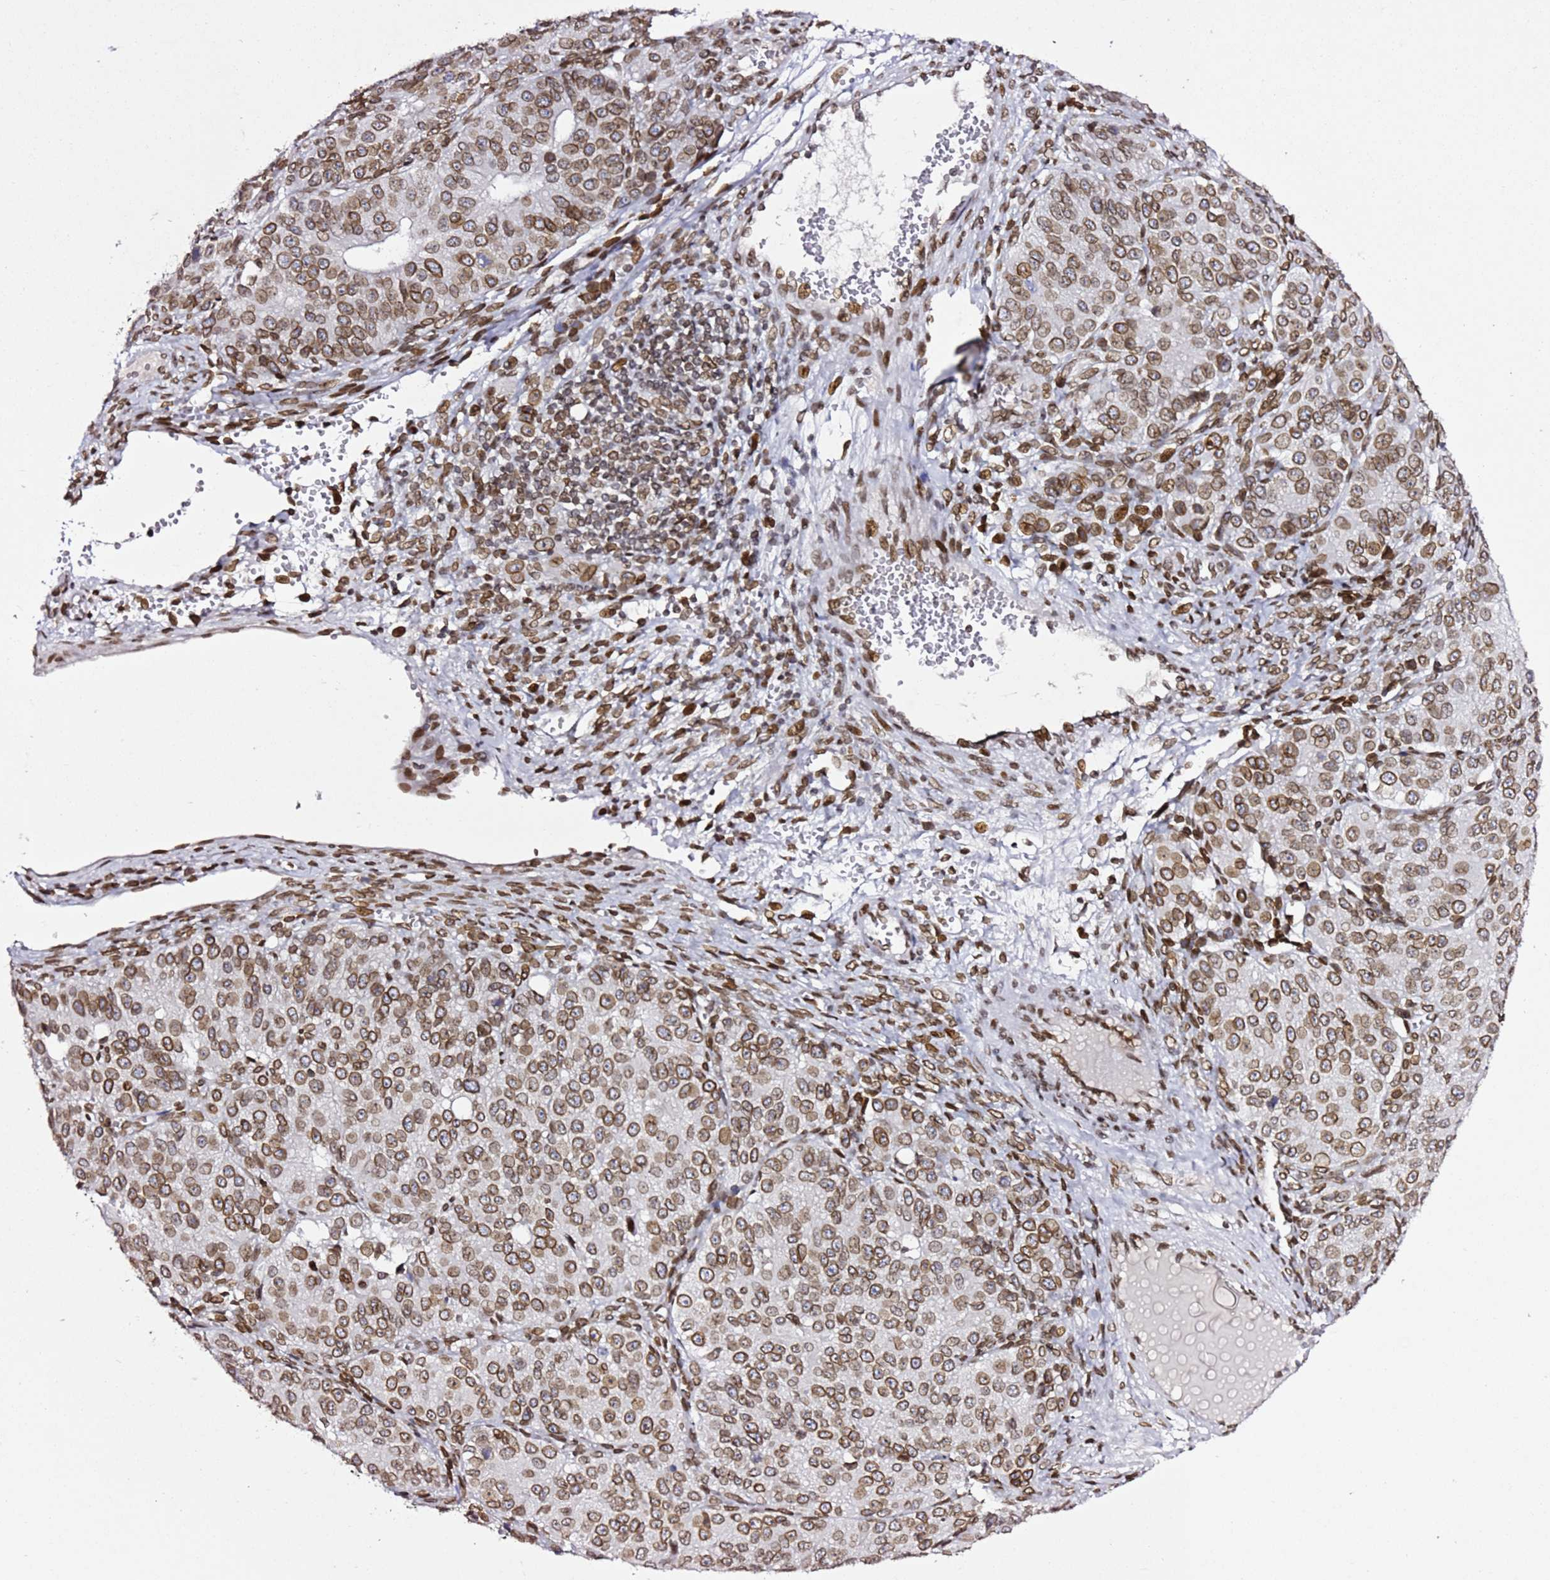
{"staining": {"intensity": "moderate", "quantity": ">75%", "location": "cytoplasmic/membranous,nuclear"}, "tissue": "ovarian cancer", "cell_type": "Tumor cells", "image_type": "cancer", "snomed": [{"axis": "morphology", "description": "Carcinoma, endometroid"}, {"axis": "topography", "description": "Ovary"}], "caption": "DAB immunohistochemical staining of human ovarian cancer (endometroid carcinoma) demonstrates moderate cytoplasmic/membranous and nuclear protein positivity in about >75% of tumor cells. The protein of interest is stained brown, and the nuclei are stained in blue (DAB (3,3'-diaminobenzidine) IHC with brightfield microscopy, high magnification).", "gene": "POU6F1", "patient": {"sex": "female", "age": 51}}